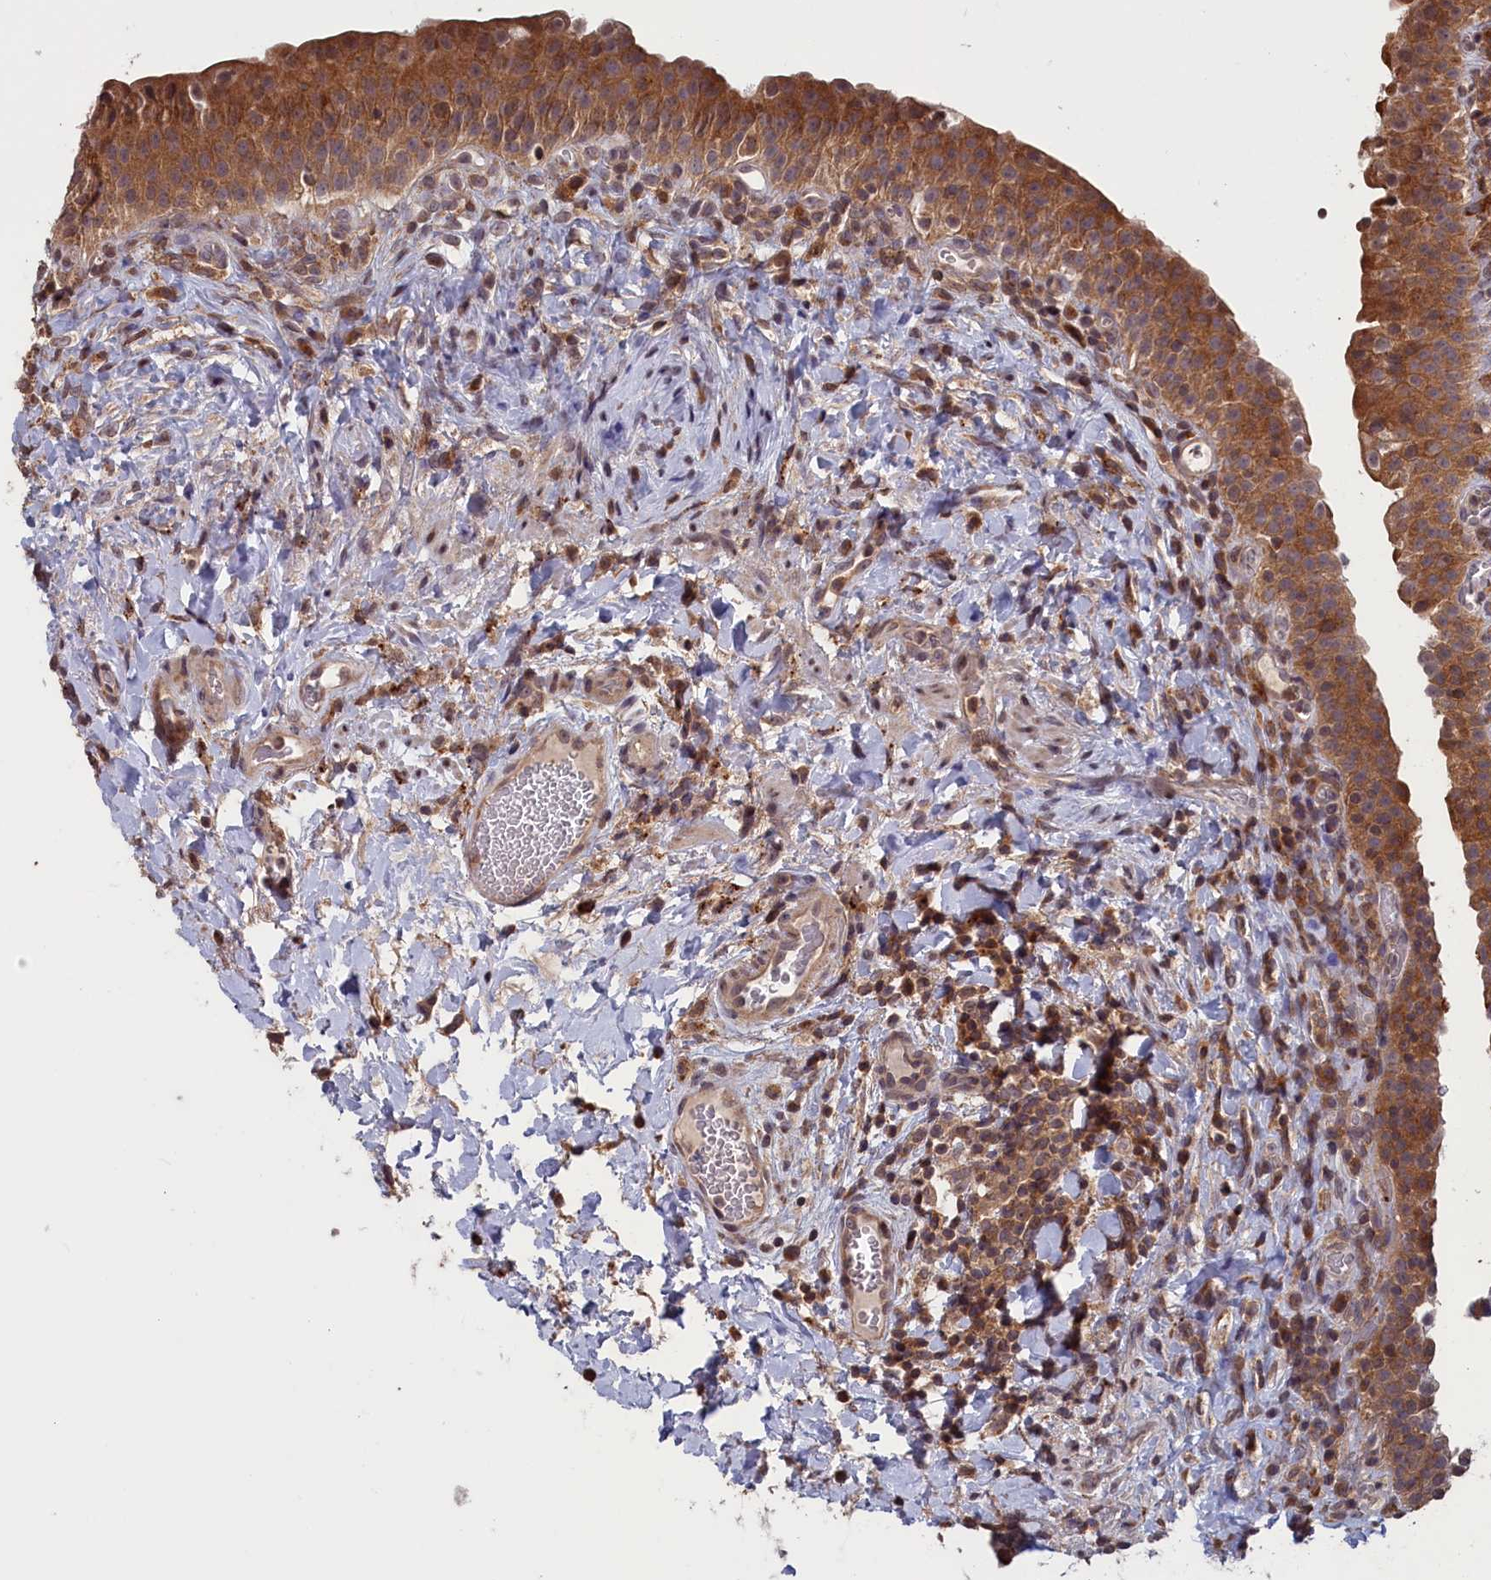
{"staining": {"intensity": "moderate", "quantity": ">75%", "location": "cytoplasmic/membranous"}, "tissue": "urinary bladder", "cell_type": "Urothelial cells", "image_type": "normal", "snomed": [{"axis": "morphology", "description": "Normal tissue, NOS"}, {"axis": "morphology", "description": "Inflammation, NOS"}, {"axis": "topography", "description": "Urinary bladder"}], "caption": "This photomicrograph exhibits IHC staining of benign urinary bladder, with medium moderate cytoplasmic/membranous staining in approximately >75% of urothelial cells.", "gene": "CACTIN", "patient": {"sex": "male", "age": 64}}